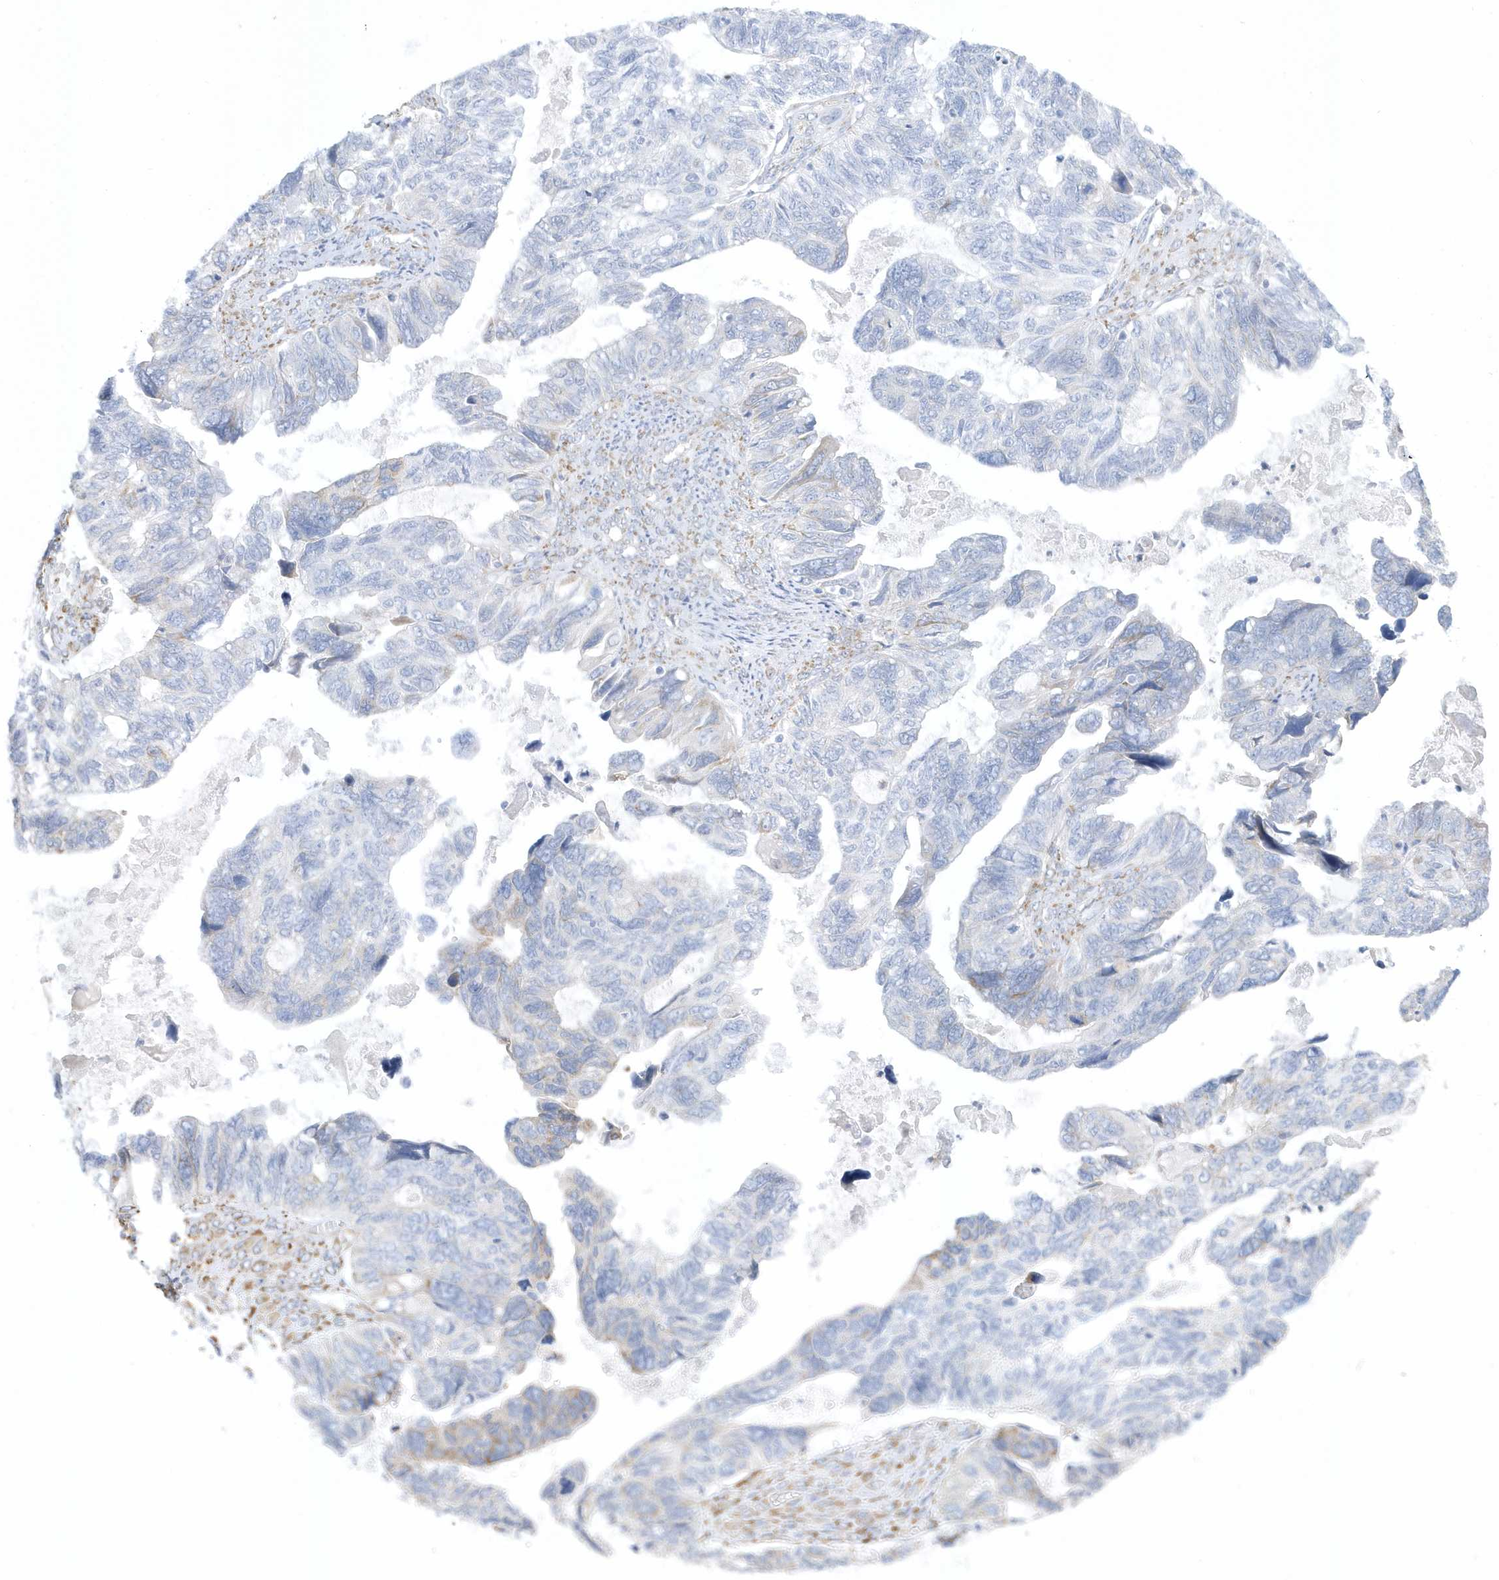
{"staining": {"intensity": "negative", "quantity": "none", "location": "none"}, "tissue": "ovarian cancer", "cell_type": "Tumor cells", "image_type": "cancer", "snomed": [{"axis": "morphology", "description": "Cystadenocarcinoma, serous, NOS"}, {"axis": "topography", "description": "Ovary"}], "caption": "This is an immunohistochemistry (IHC) micrograph of human ovarian cancer. There is no staining in tumor cells.", "gene": "DCAF1", "patient": {"sex": "female", "age": 79}}